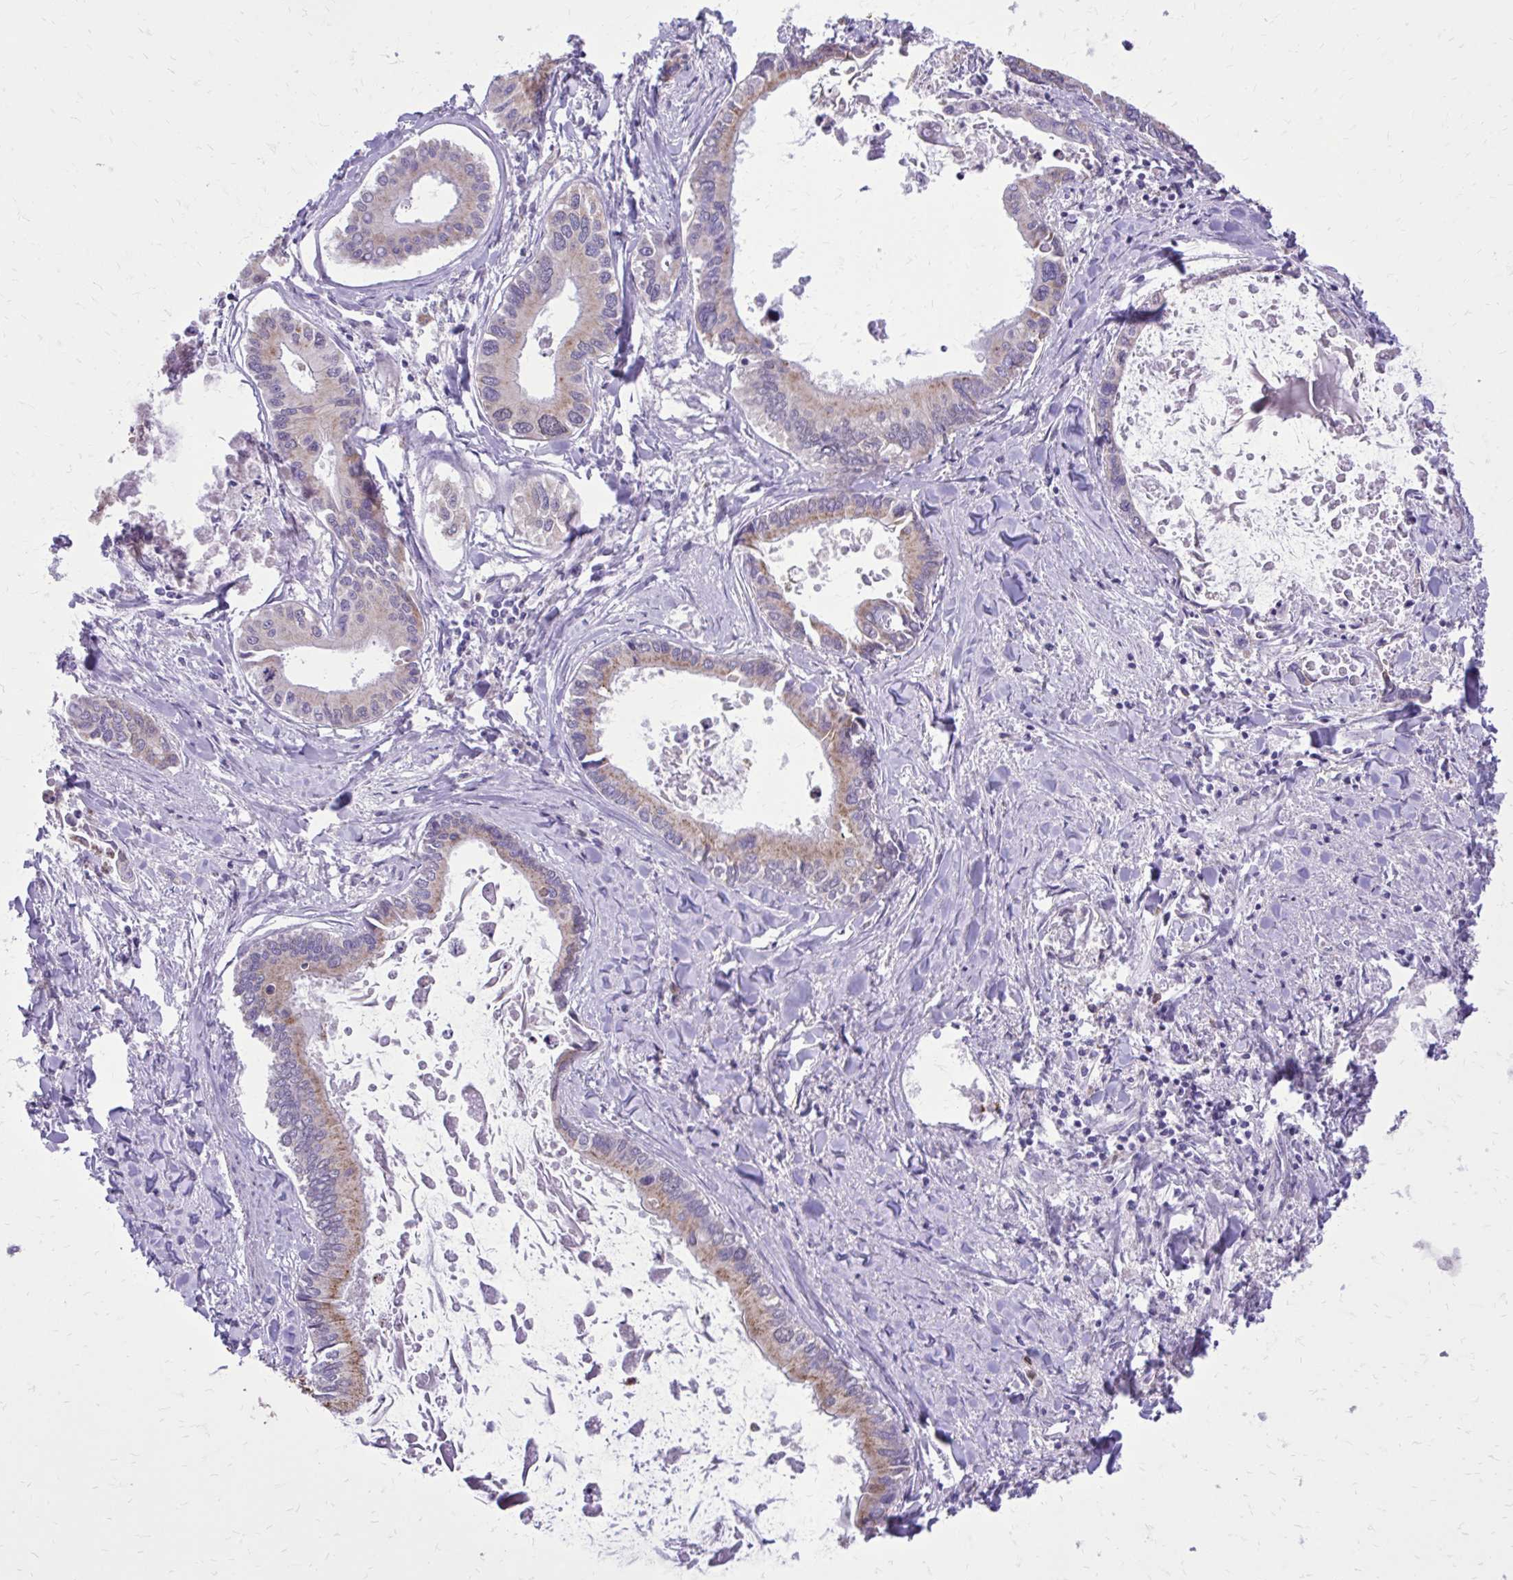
{"staining": {"intensity": "weak", "quantity": "25%-75%", "location": "cytoplasmic/membranous"}, "tissue": "liver cancer", "cell_type": "Tumor cells", "image_type": "cancer", "snomed": [{"axis": "morphology", "description": "Cholangiocarcinoma"}, {"axis": "topography", "description": "Liver"}], "caption": "Immunohistochemical staining of human liver cancer (cholangiocarcinoma) shows low levels of weak cytoplasmic/membranous protein positivity in approximately 25%-75% of tumor cells. Ihc stains the protein of interest in brown and the nuclei are stained blue.", "gene": "CAT", "patient": {"sex": "male", "age": 66}}